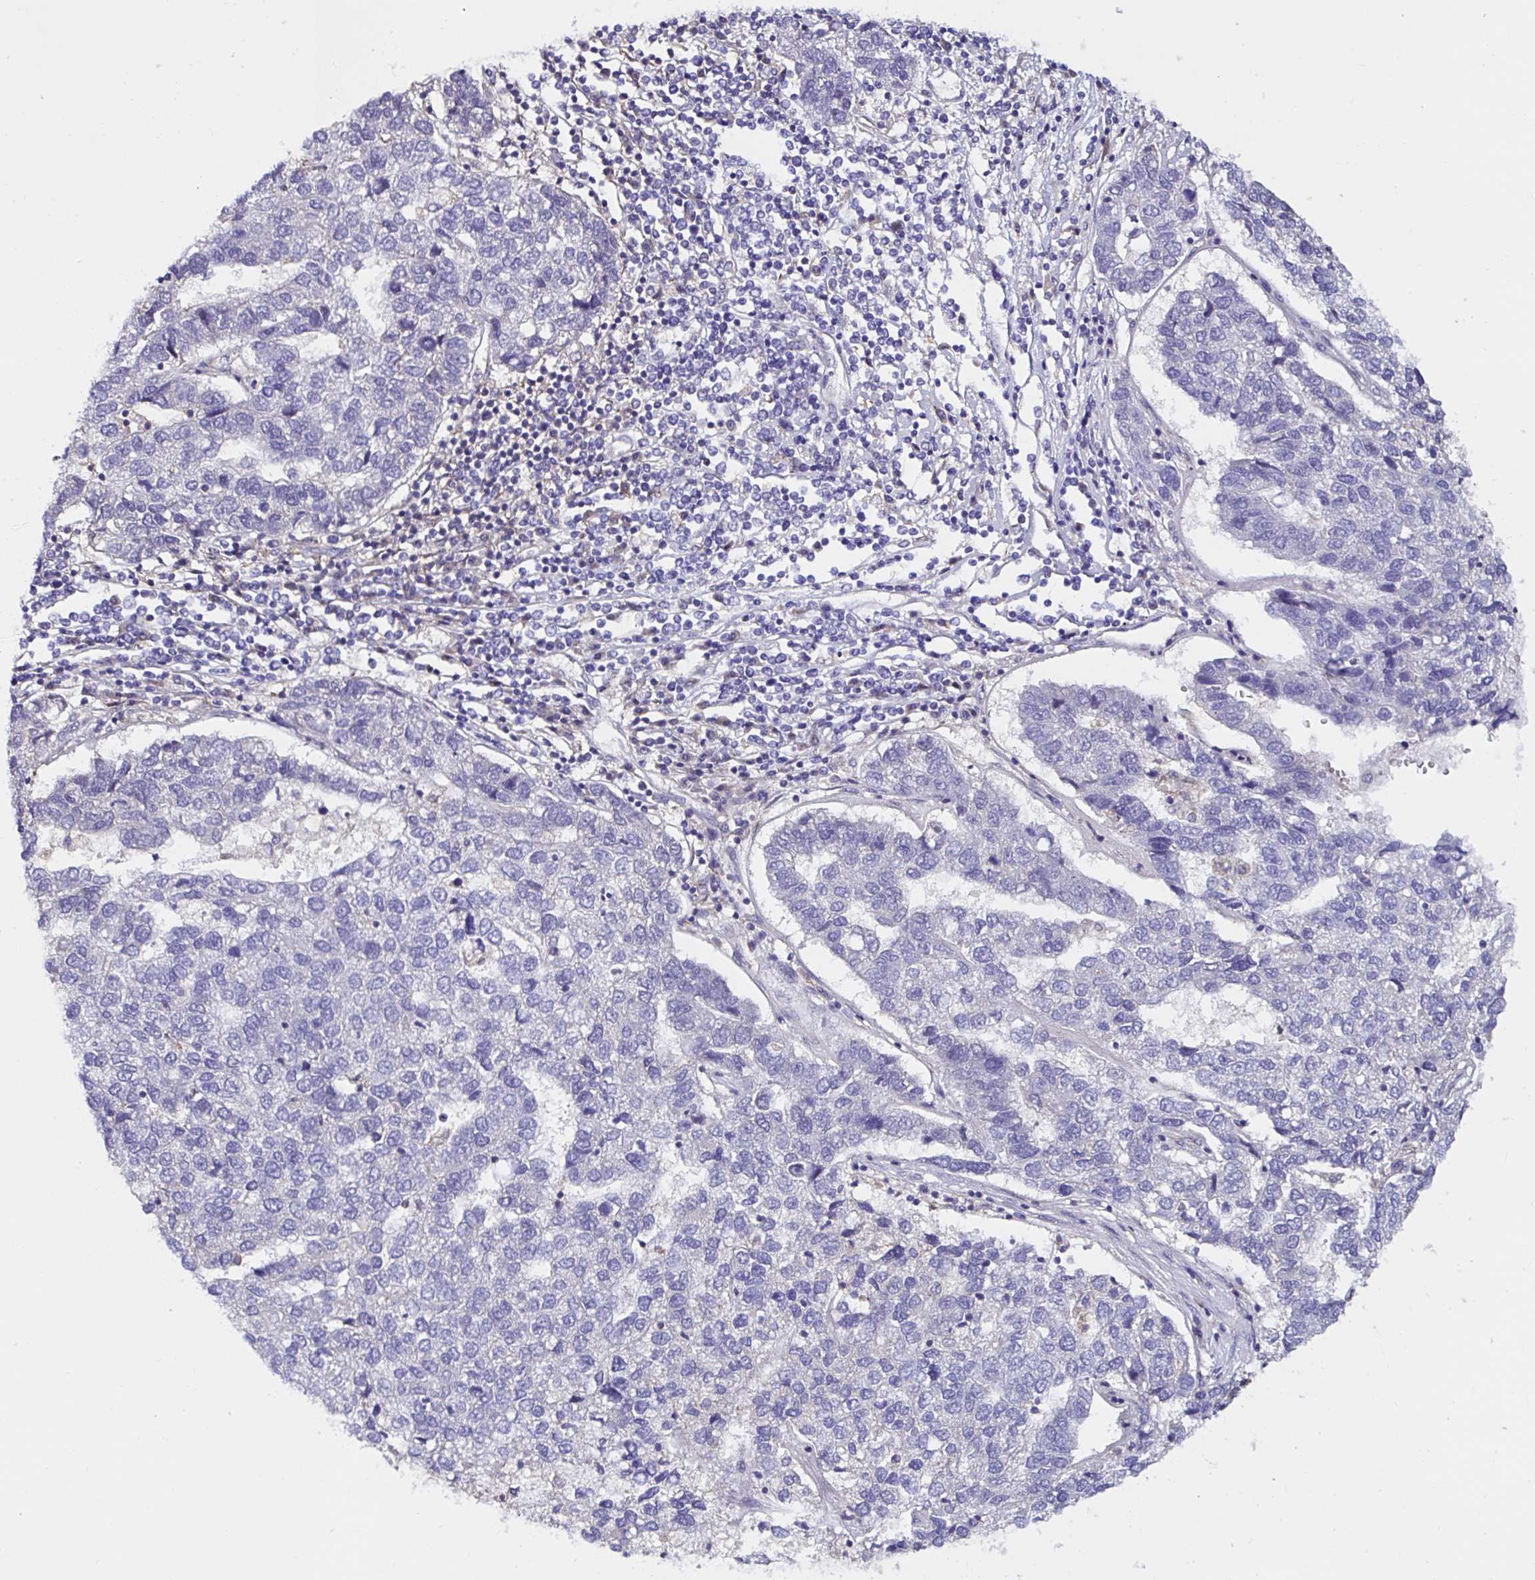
{"staining": {"intensity": "negative", "quantity": "none", "location": "none"}, "tissue": "pancreatic cancer", "cell_type": "Tumor cells", "image_type": "cancer", "snomed": [{"axis": "morphology", "description": "Adenocarcinoma, NOS"}, {"axis": "topography", "description": "Pancreas"}], "caption": "Immunohistochemistry micrograph of neoplastic tissue: pancreatic cancer stained with DAB (3,3'-diaminobenzidine) exhibits no significant protein expression in tumor cells.", "gene": "RSRP1", "patient": {"sex": "female", "age": 61}}